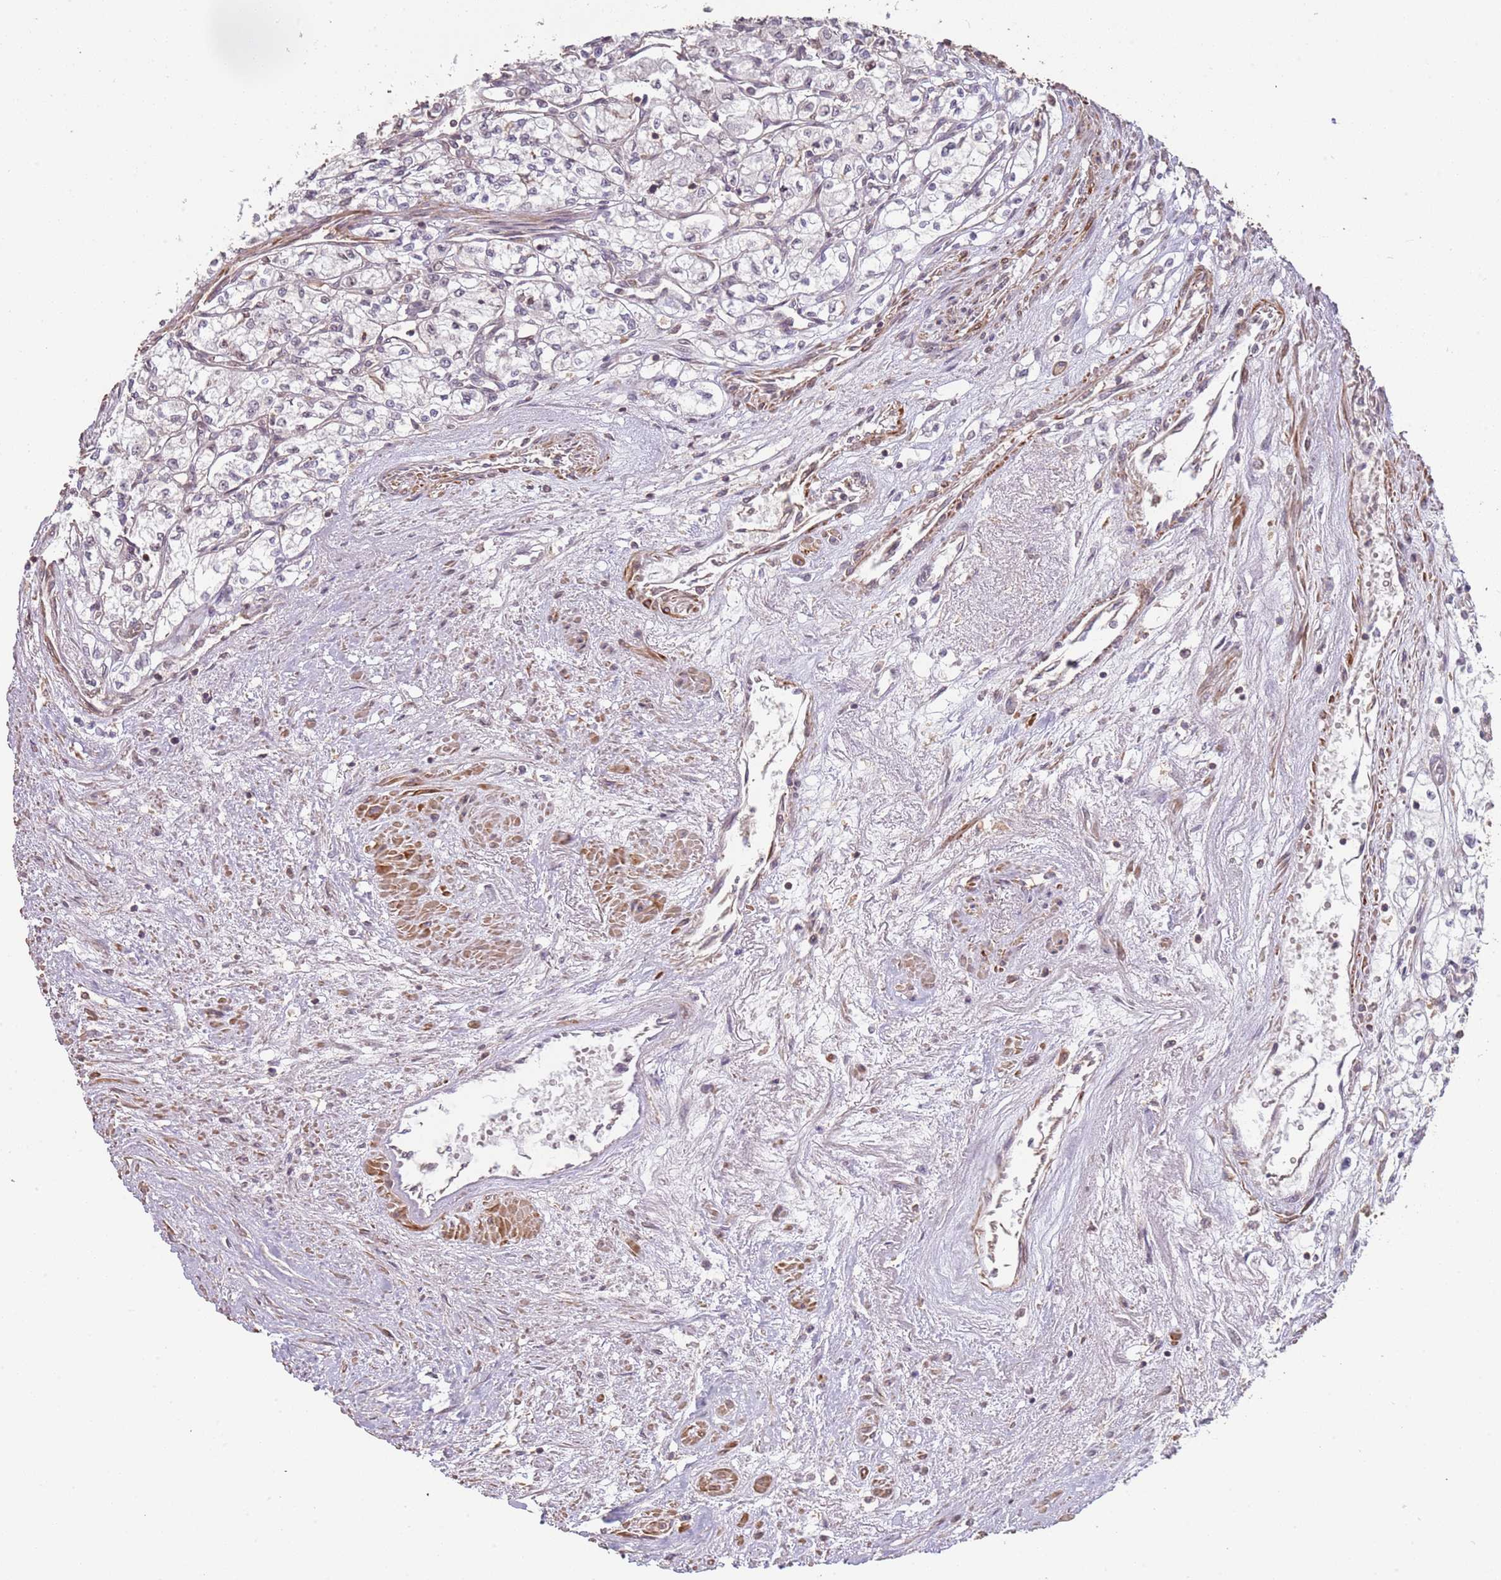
{"staining": {"intensity": "negative", "quantity": "none", "location": "none"}, "tissue": "renal cancer", "cell_type": "Tumor cells", "image_type": "cancer", "snomed": [{"axis": "morphology", "description": "Adenocarcinoma, NOS"}, {"axis": "topography", "description": "Kidney"}], "caption": "Histopathology image shows no protein staining in tumor cells of renal cancer tissue.", "gene": "ADTRP", "patient": {"sex": "male", "age": 59}}